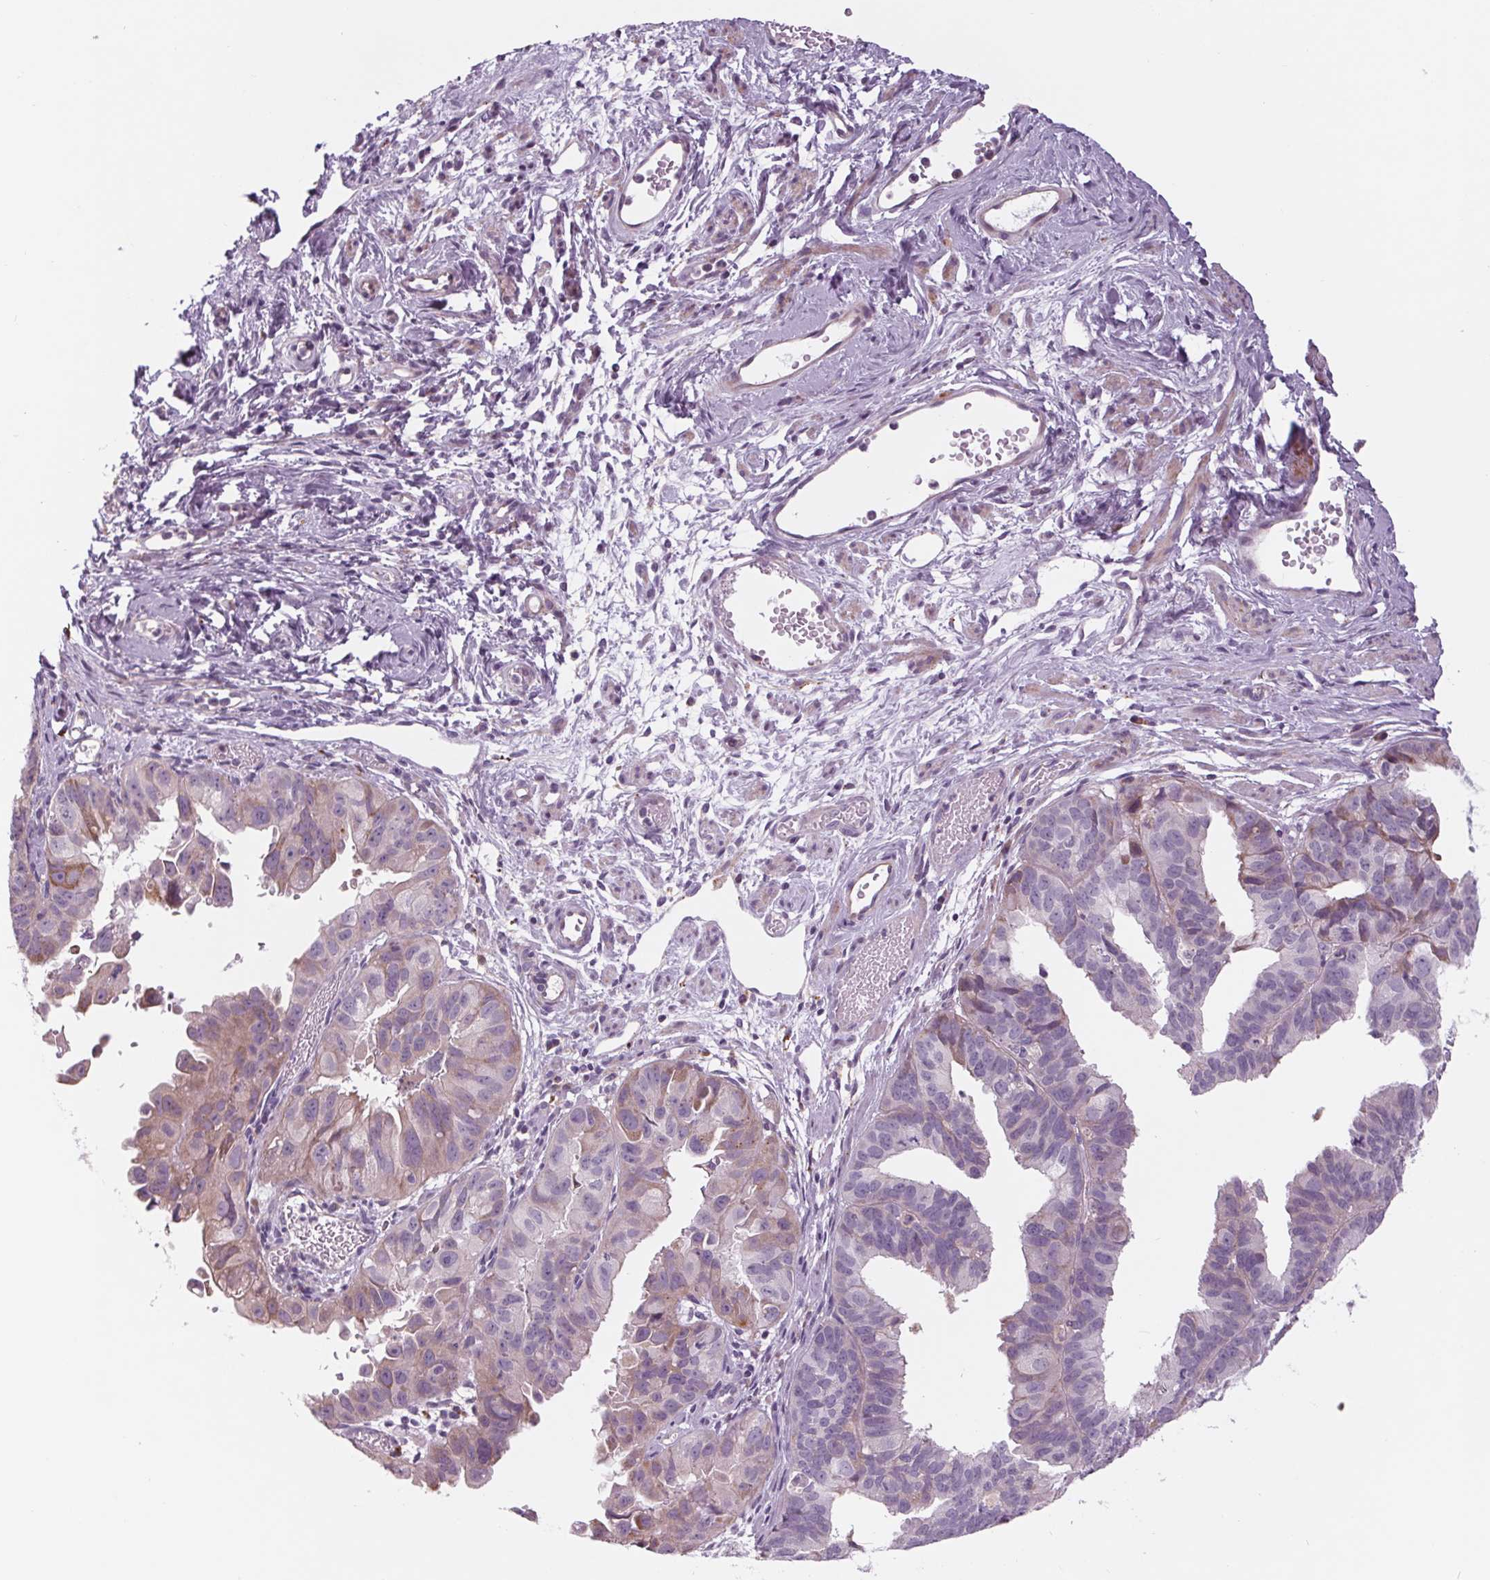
{"staining": {"intensity": "weak", "quantity": "<25%", "location": "cytoplasmic/membranous"}, "tissue": "ovarian cancer", "cell_type": "Tumor cells", "image_type": "cancer", "snomed": [{"axis": "morphology", "description": "Carcinoma, endometroid"}, {"axis": "topography", "description": "Ovary"}], "caption": "There is no significant positivity in tumor cells of ovarian cancer (endometroid carcinoma).", "gene": "SAMD5", "patient": {"sex": "female", "age": 85}}